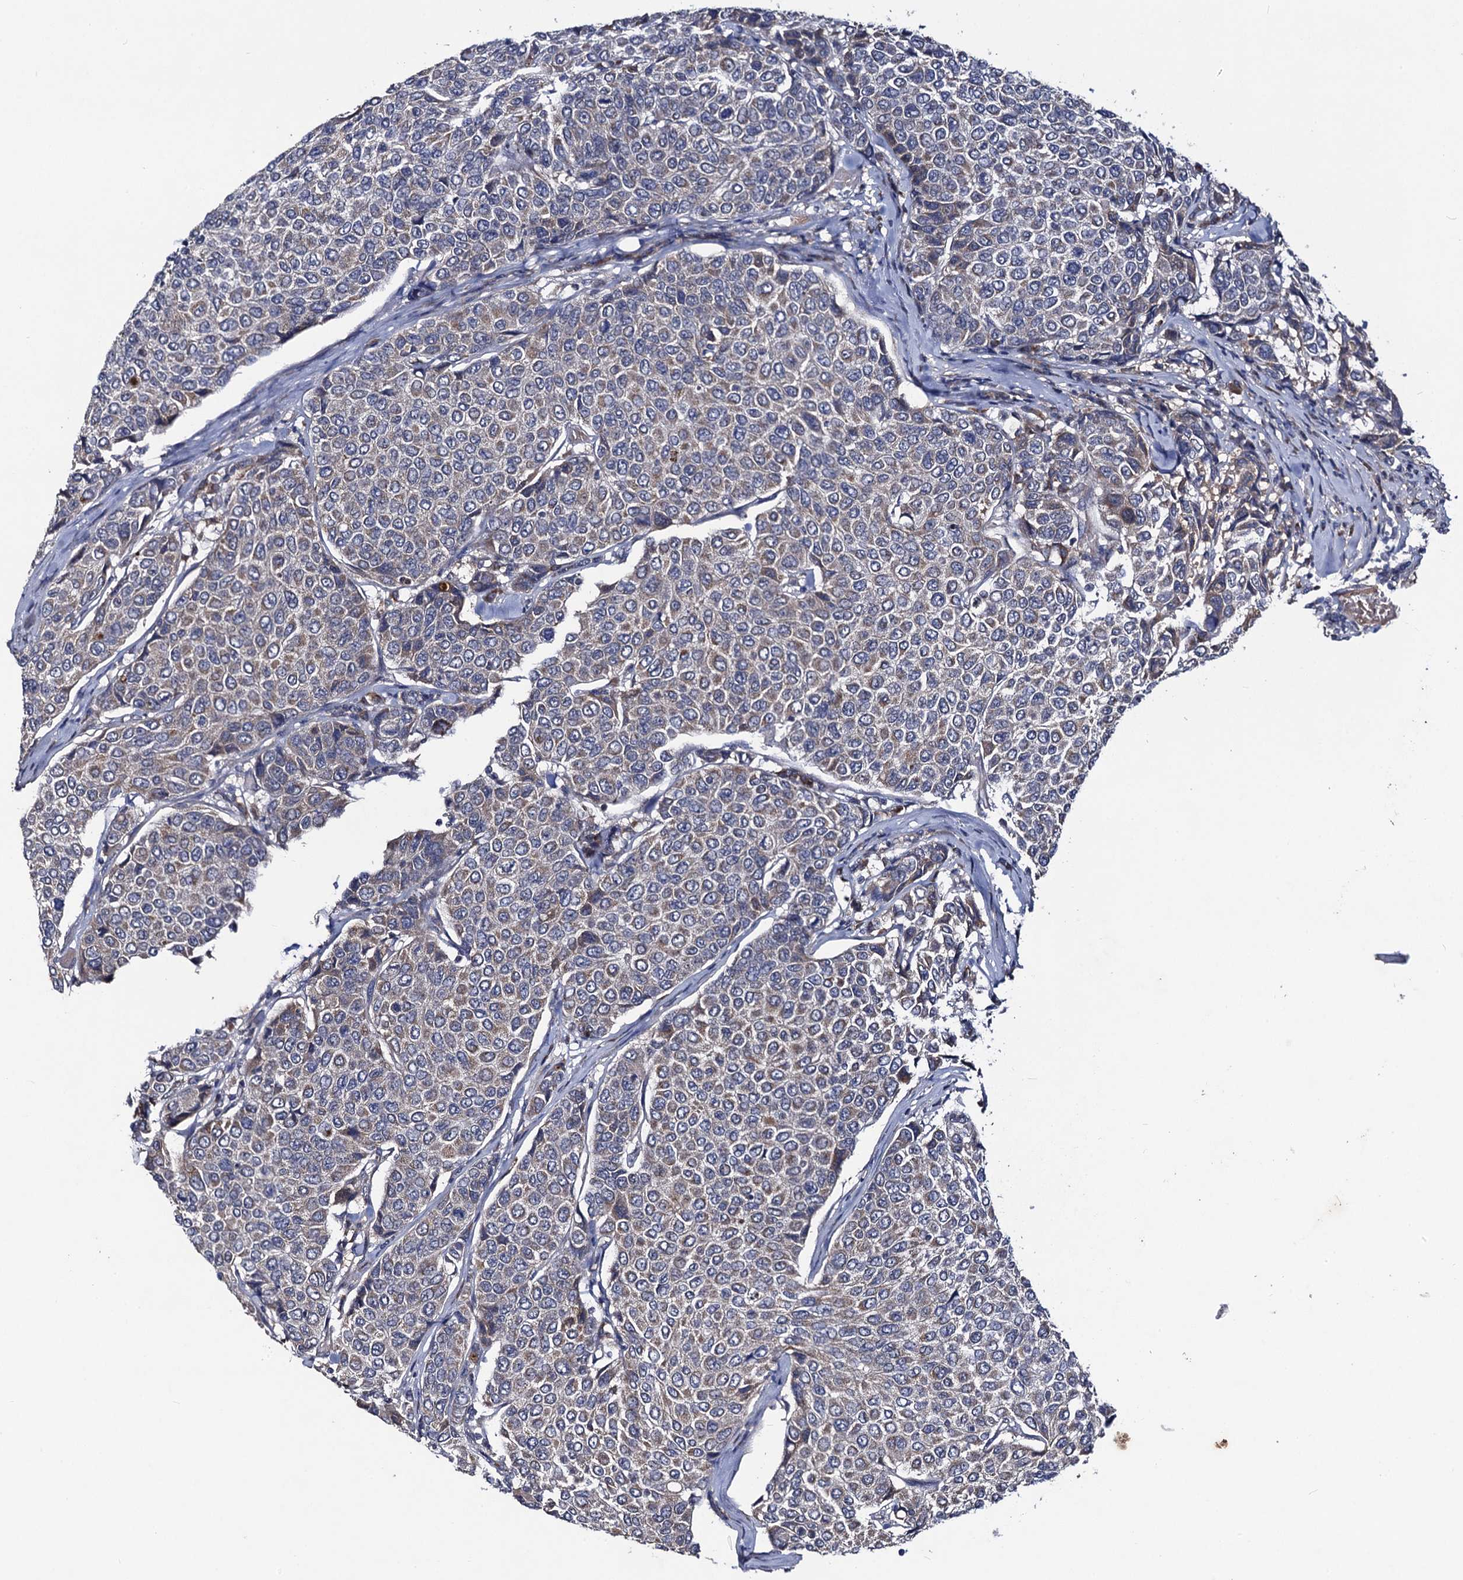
{"staining": {"intensity": "weak", "quantity": "25%-75%", "location": "cytoplasmic/membranous"}, "tissue": "breast cancer", "cell_type": "Tumor cells", "image_type": "cancer", "snomed": [{"axis": "morphology", "description": "Duct carcinoma"}, {"axis": "topography", "description": "Breast"}], "caption": "Human breast cancer (intraductal carcinoma) stained with a brown dye reveals weak cytoplasmic/membranous positive staining in about 25%-75% of tumor cells.", "gene": "VPS37D", "patient": {"sex": "female", "age": 55}}